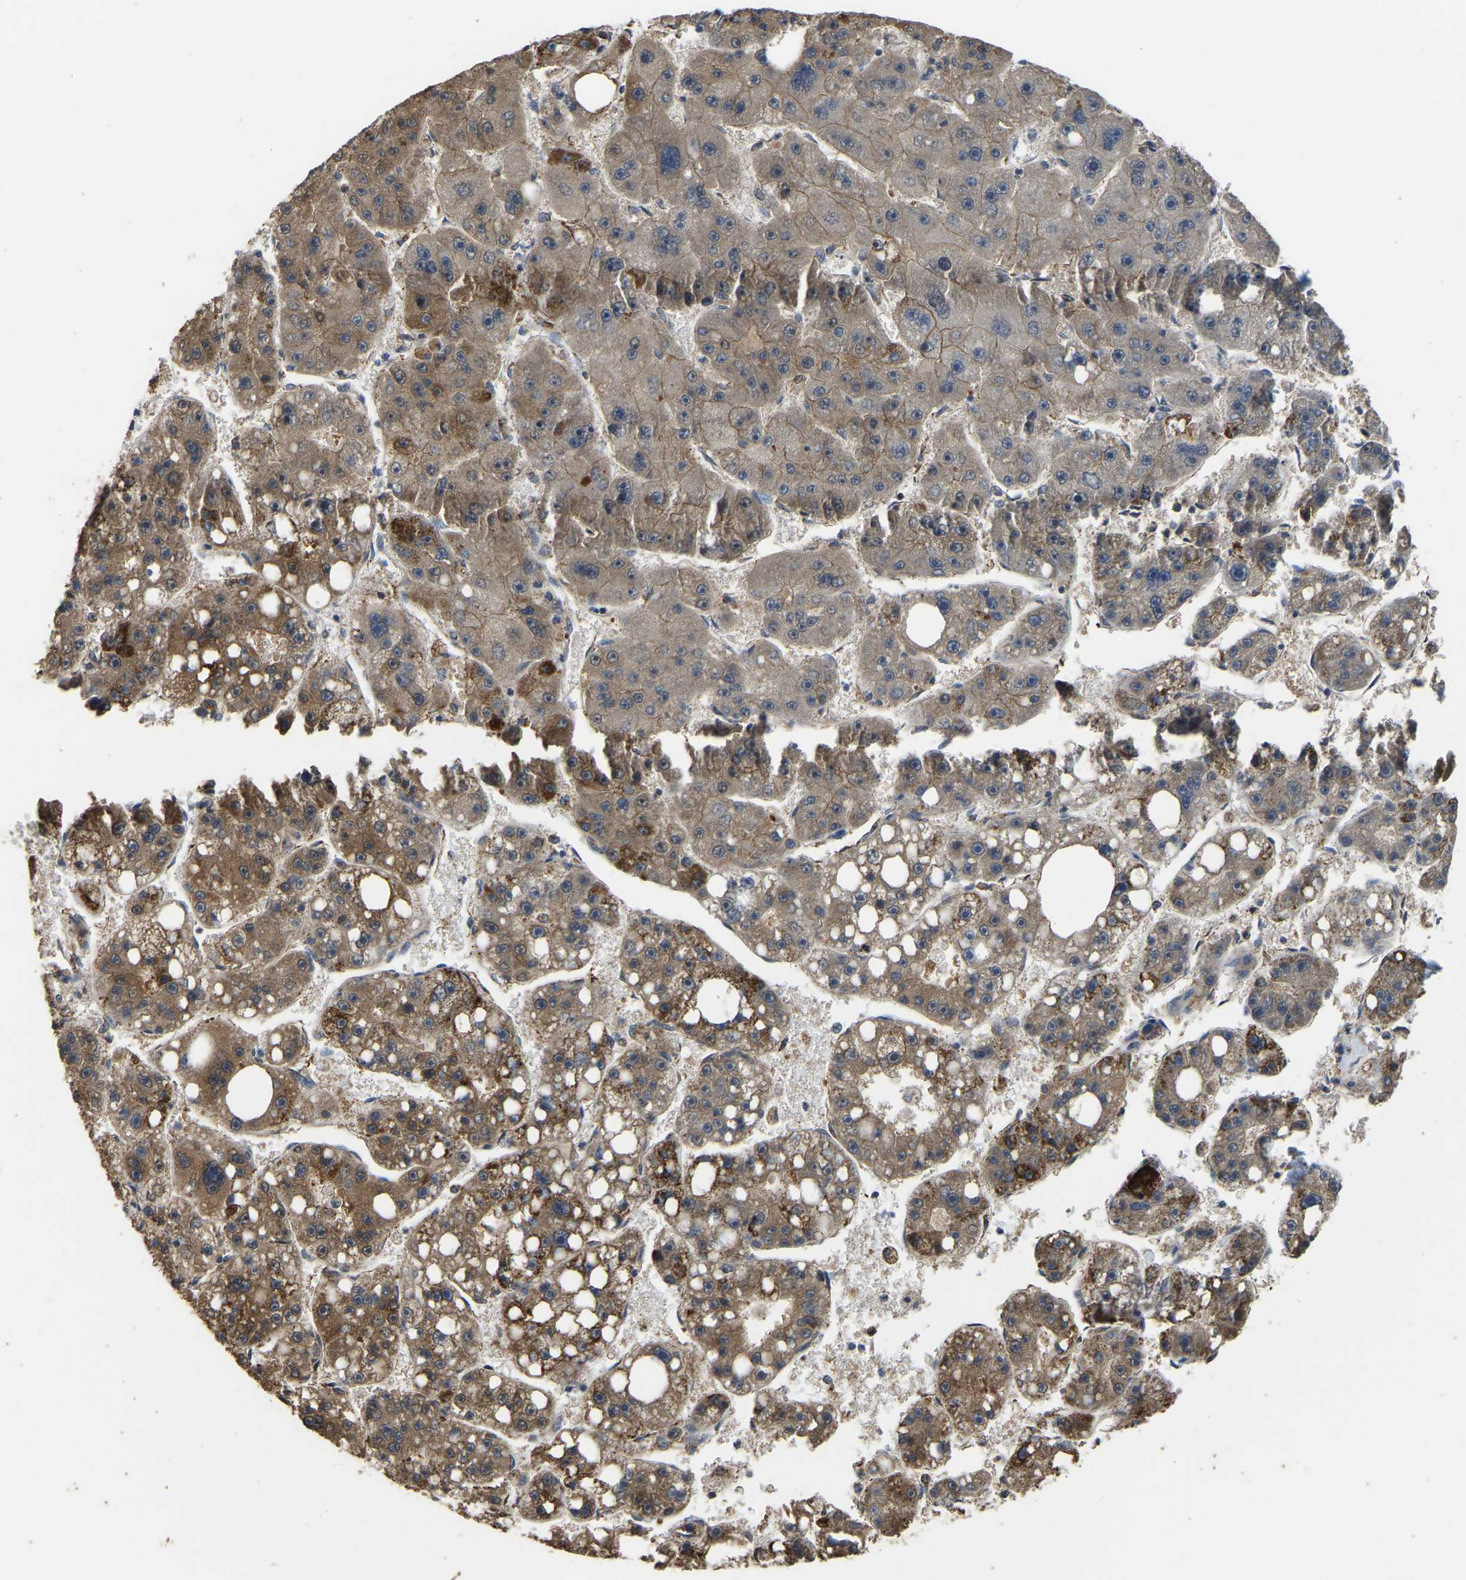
{"staining": {"intensity": "moderate", "quantity": ">75%", "location": "cytoplasmic/membranous"}, "tissue": "liver cancer", "cell_type": "Tumor cells", "image_type": "cancer", "snomed": [{"axis": "morphology", "description": "Carcinoma, Hepatocellular, NOS"}, {"axis": "topography", "description": "Liver"}], "caption": "Human liver cancer stained with a brown dye demonstrates moderate cytoplasmic/membranous positive positivity in approximately >75% of tumor cells.", "gene": "ETFA", "patient": {"sex": "female", "age": 61}}